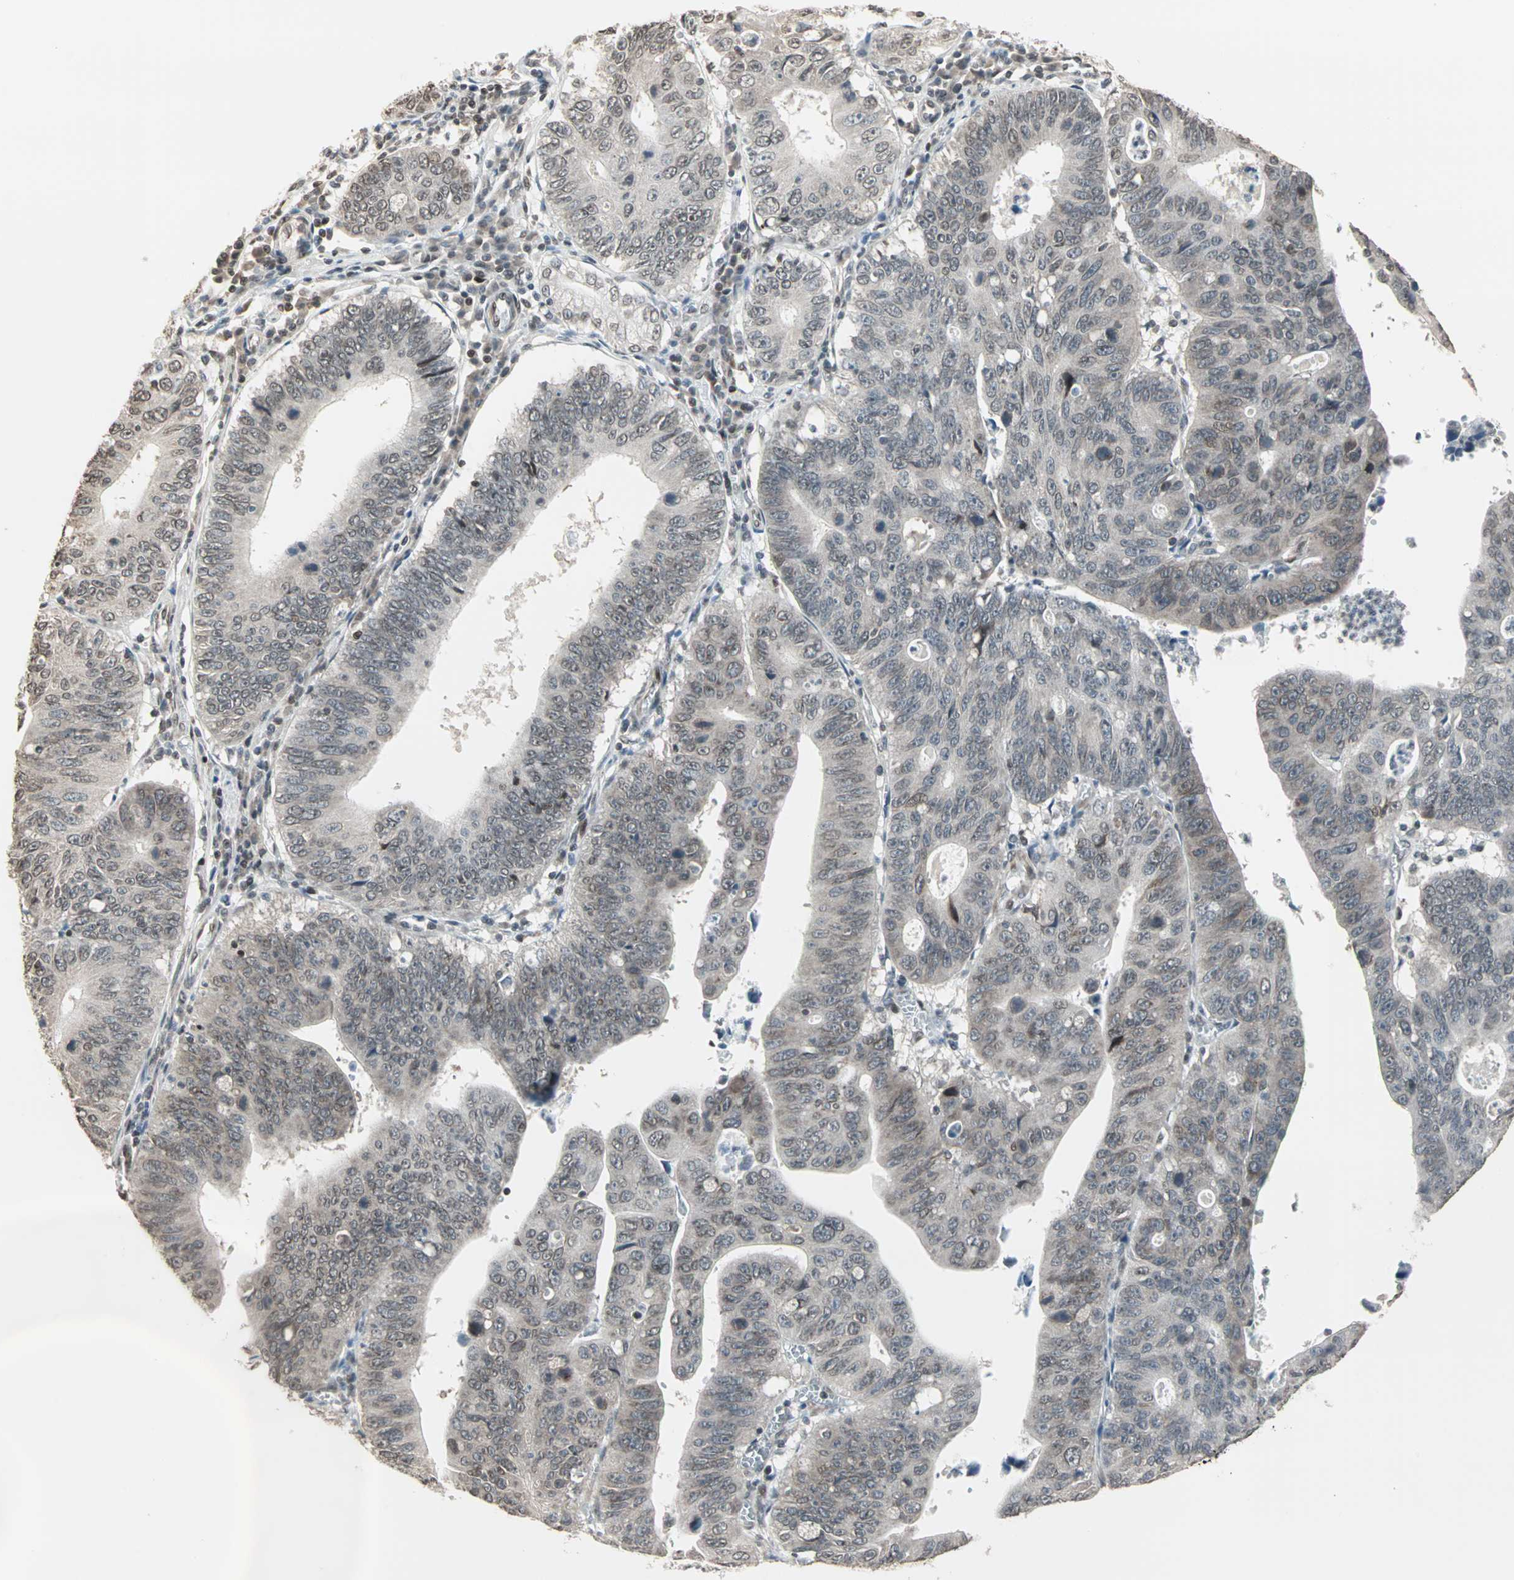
{"staining": {"intensity": "weak", "quantity": "<25%", "location": "cytoplasmic/membranous,nuclear"}, "tissue": "stomach cancer", "cell_type": "Tumor cells", "image_type": "cancer", "snomed": [{"axis": "morphology", "description": "Adenocarcinoma, NOS"}, {"axis": "topography", "description": "Stomach"}], "caption": "DAB (3,3'-diaminobenzidine) immunohistochemical staining of human stomach cancer (adenocarcinoma) reveals no significant positivity in tumor cells.", "gene": "CBLC", "patient": {"sex": "male", "age": 59}}